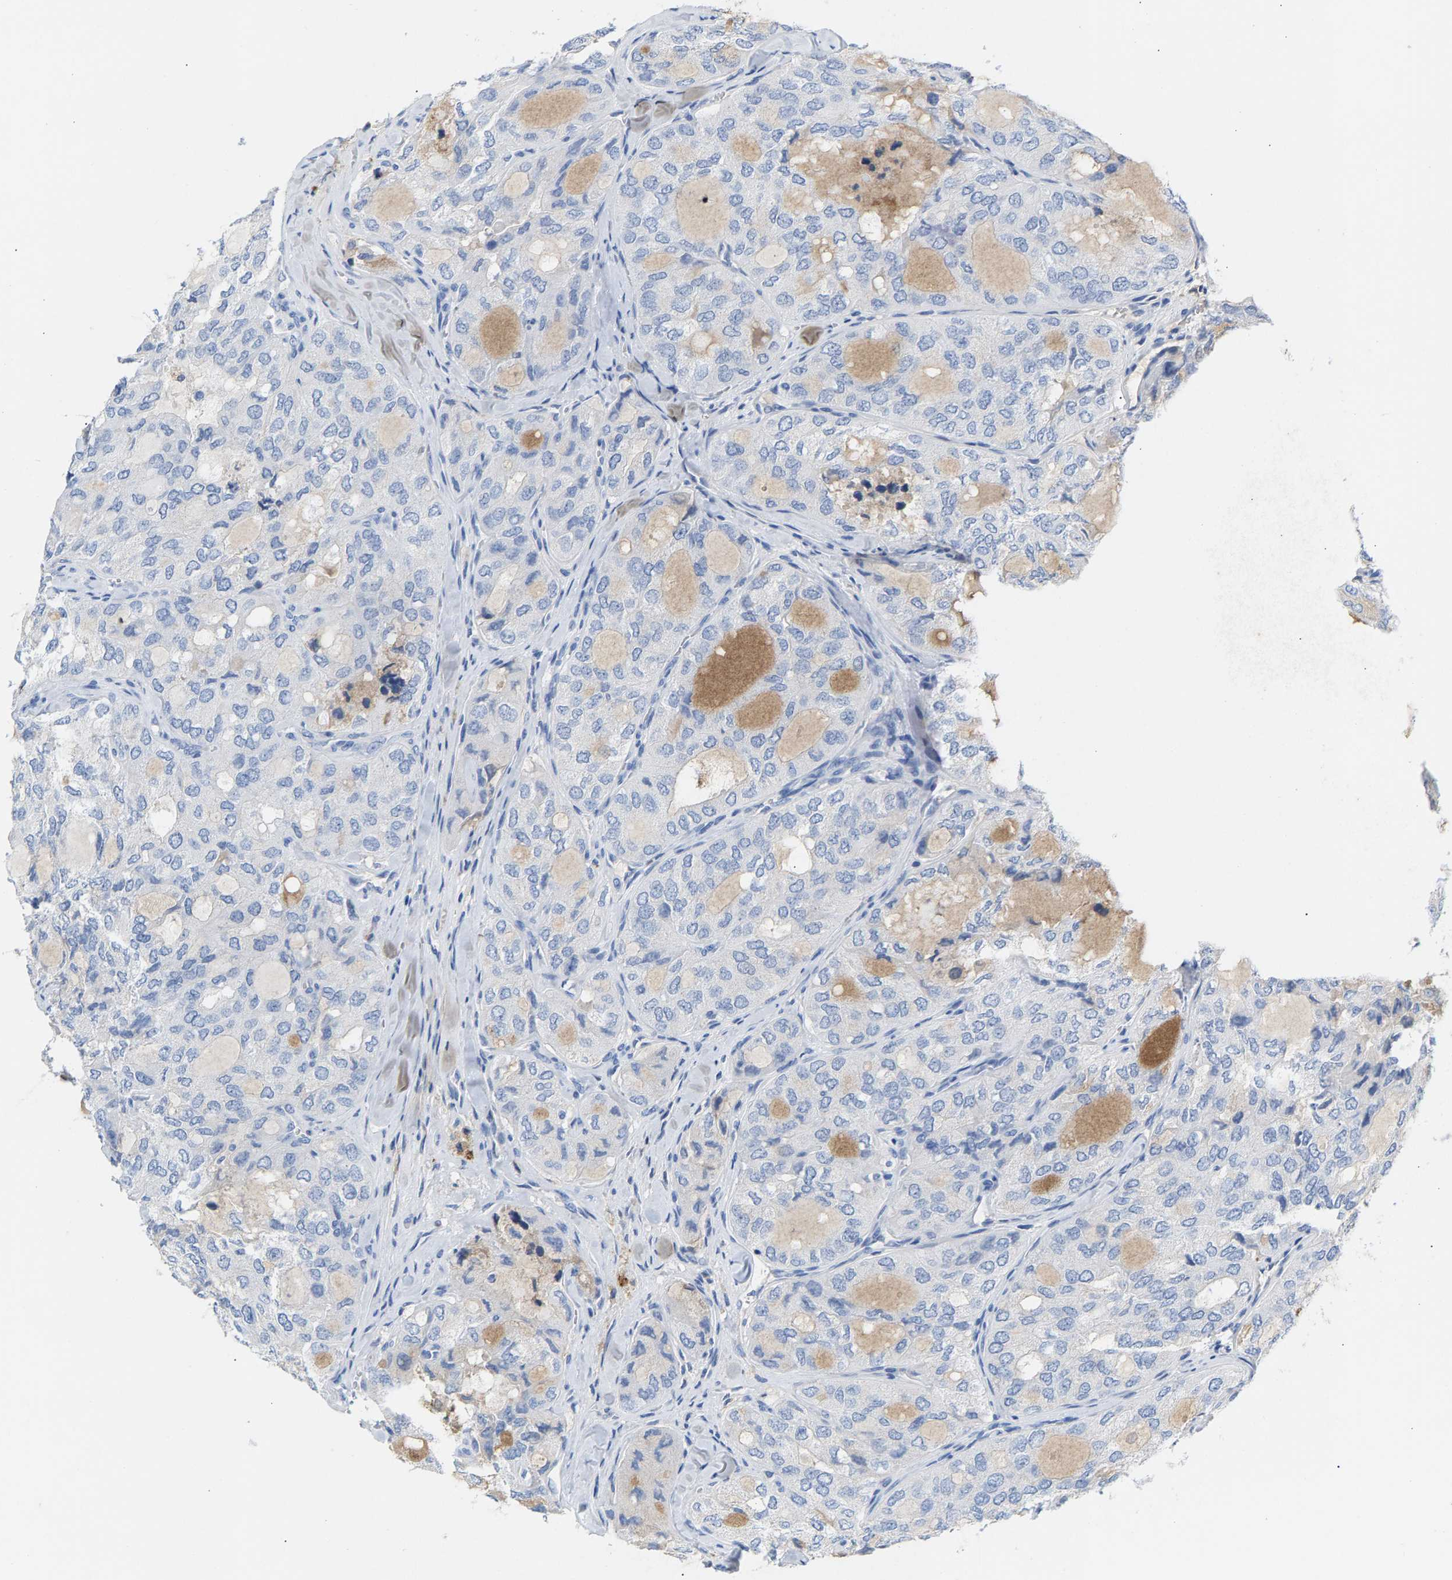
{"staining": {"intensity": "negative", "quantity": "none", "location": "none"}, "tissue": "thyroid cancer", "cell_type": "Tumor cells", "image_type": "cancer", "snomed": [{"axis": "morphology", "description": "Follicular adenoma carcinoma, NOS"}, {"axis": "topography", "description": "Thyroid gland"}], "caption": "The image demonstrates no staining of tumor cells in follicular adenoma carcinoma (thyroid).", "gene": "APOH", "patient": {"sex": "male", "age": 75}}